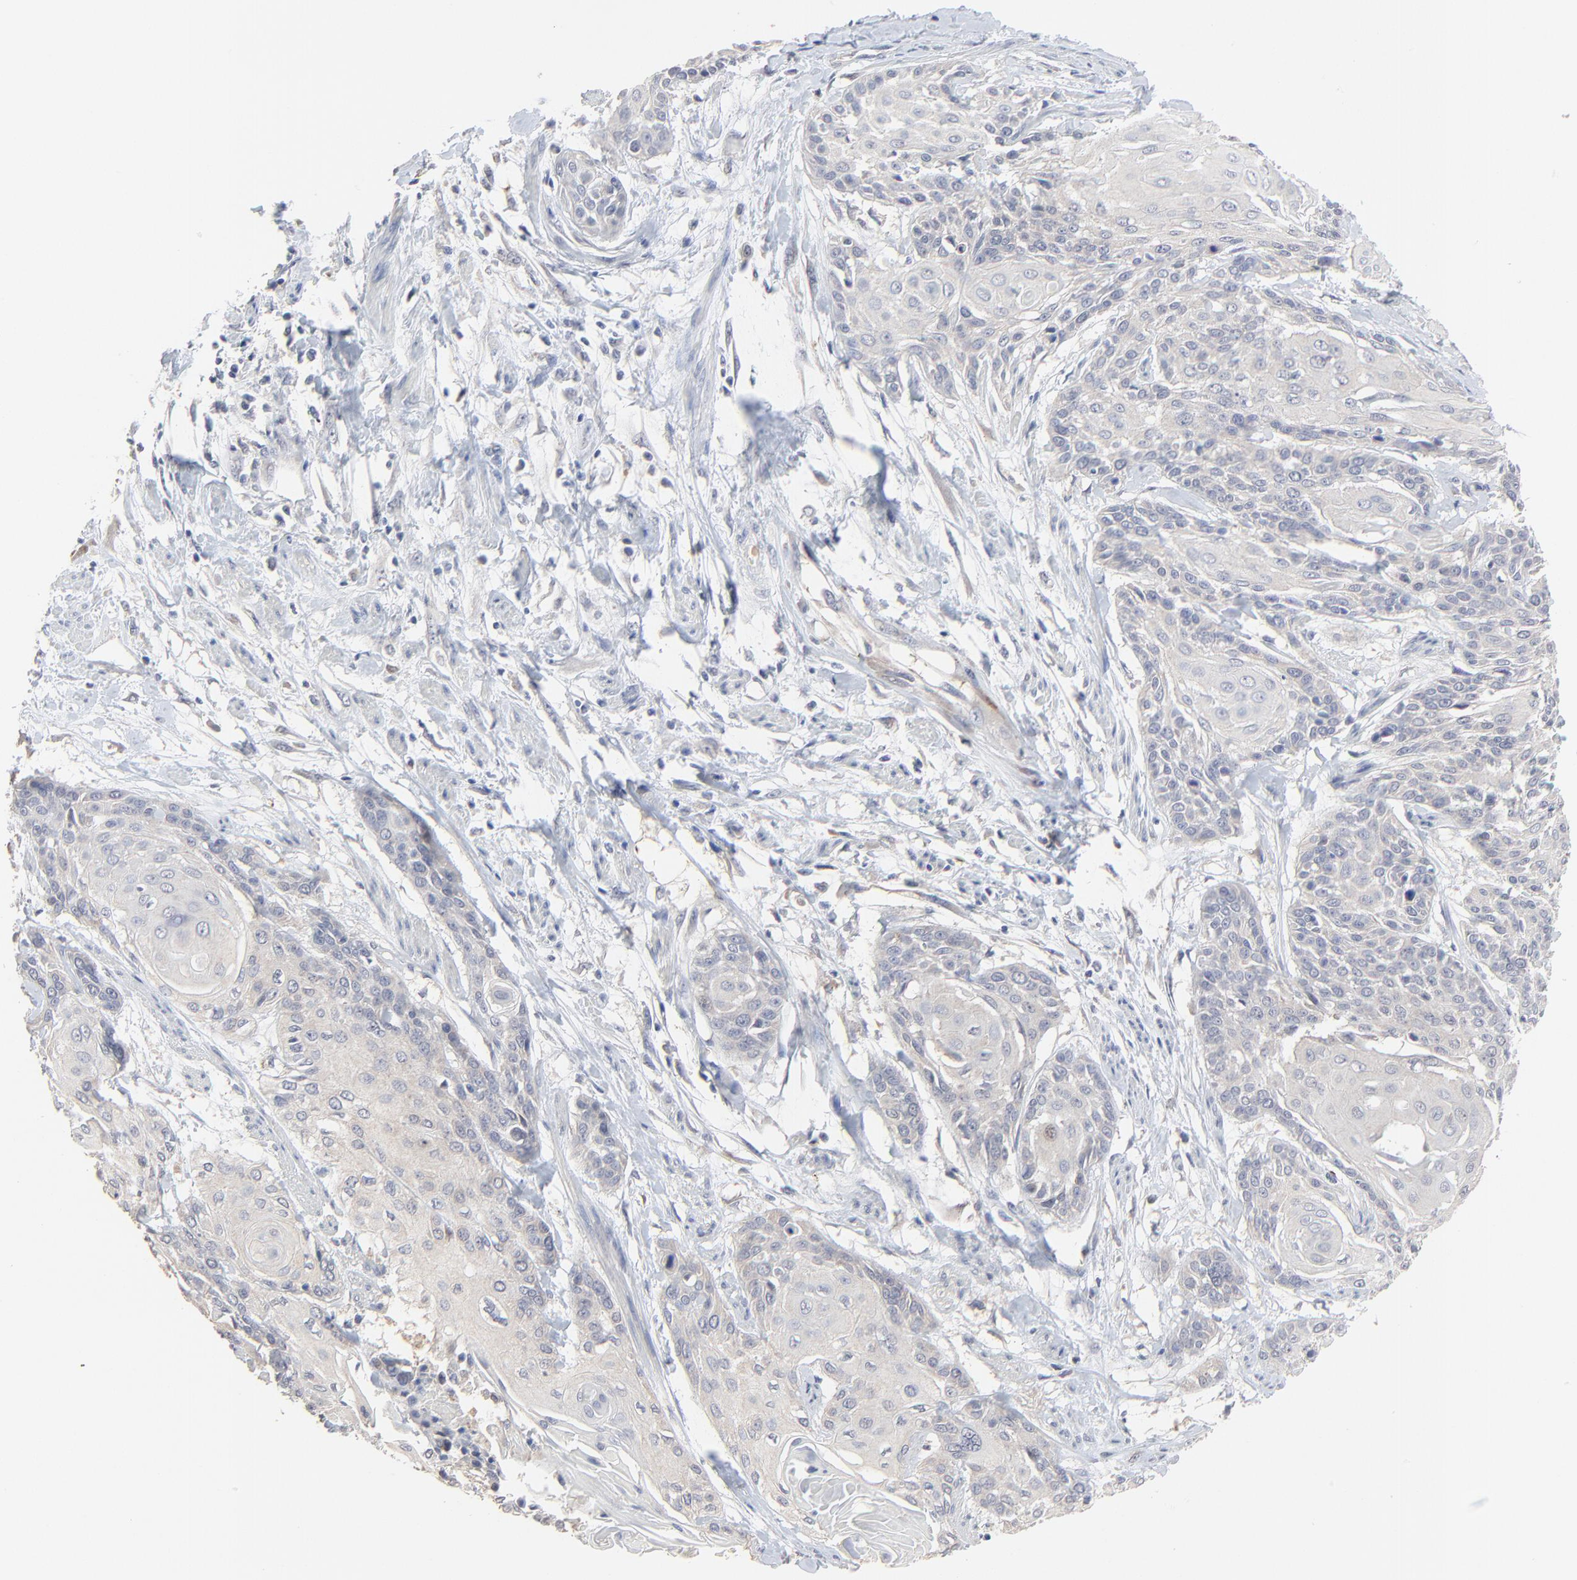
{"staining": {"intensity": "negative", "quantity": "none", "location": "none"}, "tissue": "cervical cancer", "cell_type": "Tumor cells", "image_type": "cancer", "snomed": [{"axis": "morphology", "description": "Squamous cell carcinoma, NOS"}, {"axis": "topography", "description": "Cervix"}], "caption": "The micrograph displays no significant expression in tumor cells of cervical cancer. (Immunohistochemistry, brightfield microscopy, high magnification).", "gene": "FANCB", "patient": {"sex": "female", "age": 57}}